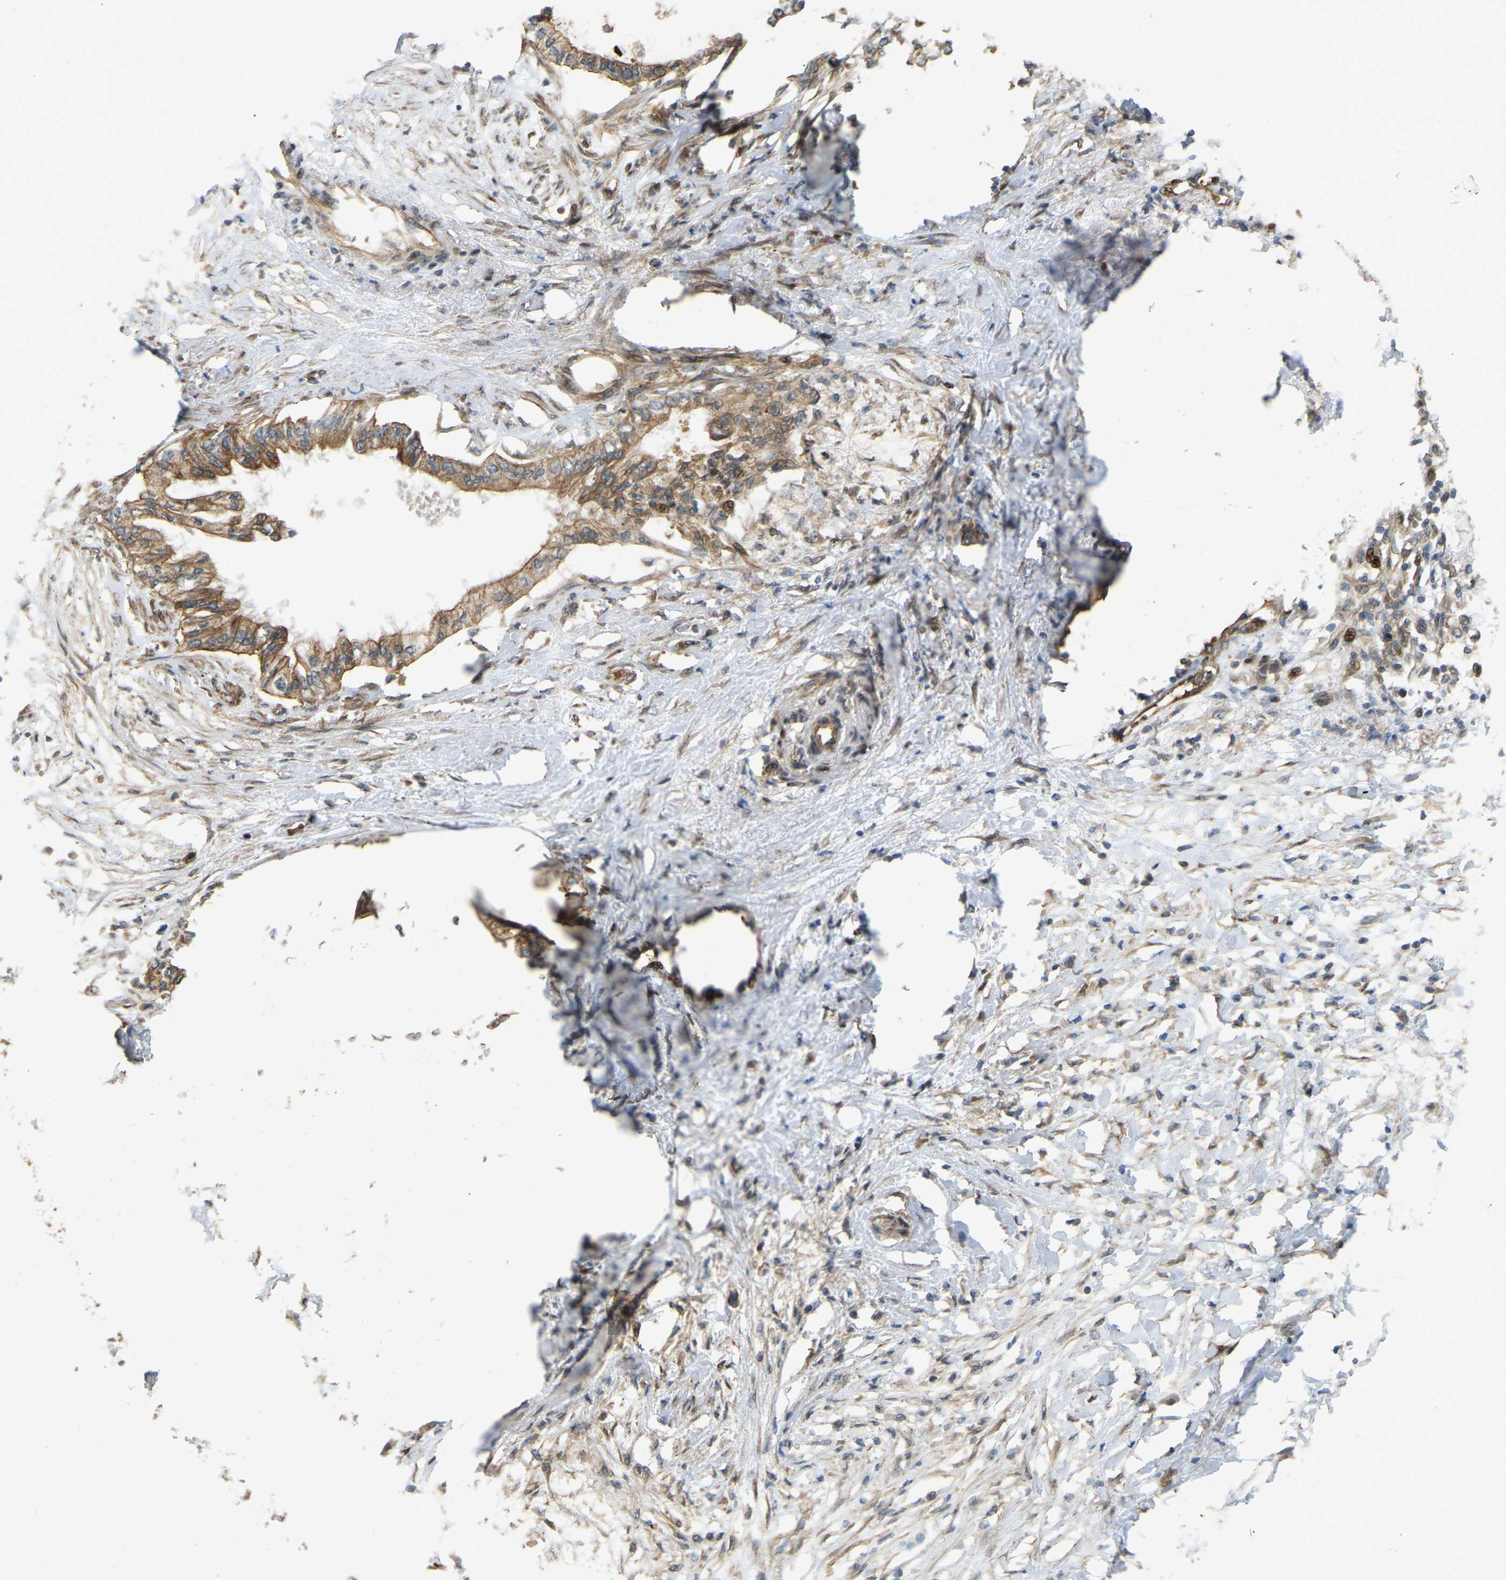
{"staining": {"intensity": "moderate", "quantity": ">75%", "location": "cytoplasmic/membranous"}, "tissue": "pancreatic cancer", "cell_type": "Tumor cells", "image_type": "cancer", "snomed": [{"axis": "morphology", "description": "Normal tissue, NOS"}, {"axis": "morphology", "description": "Adenocarcinoma, NOS"}, {"axis": "topography", "description": "Pancreas"}, {"axis": "topography", "description": "Duodenum"}], "caption": "Pancreatic adenocarcinoma stained with a protein marker shows moderate staining in tumor cells.", "gene": "C21orf91", "patient": {"sex": "female", "age": 60}}